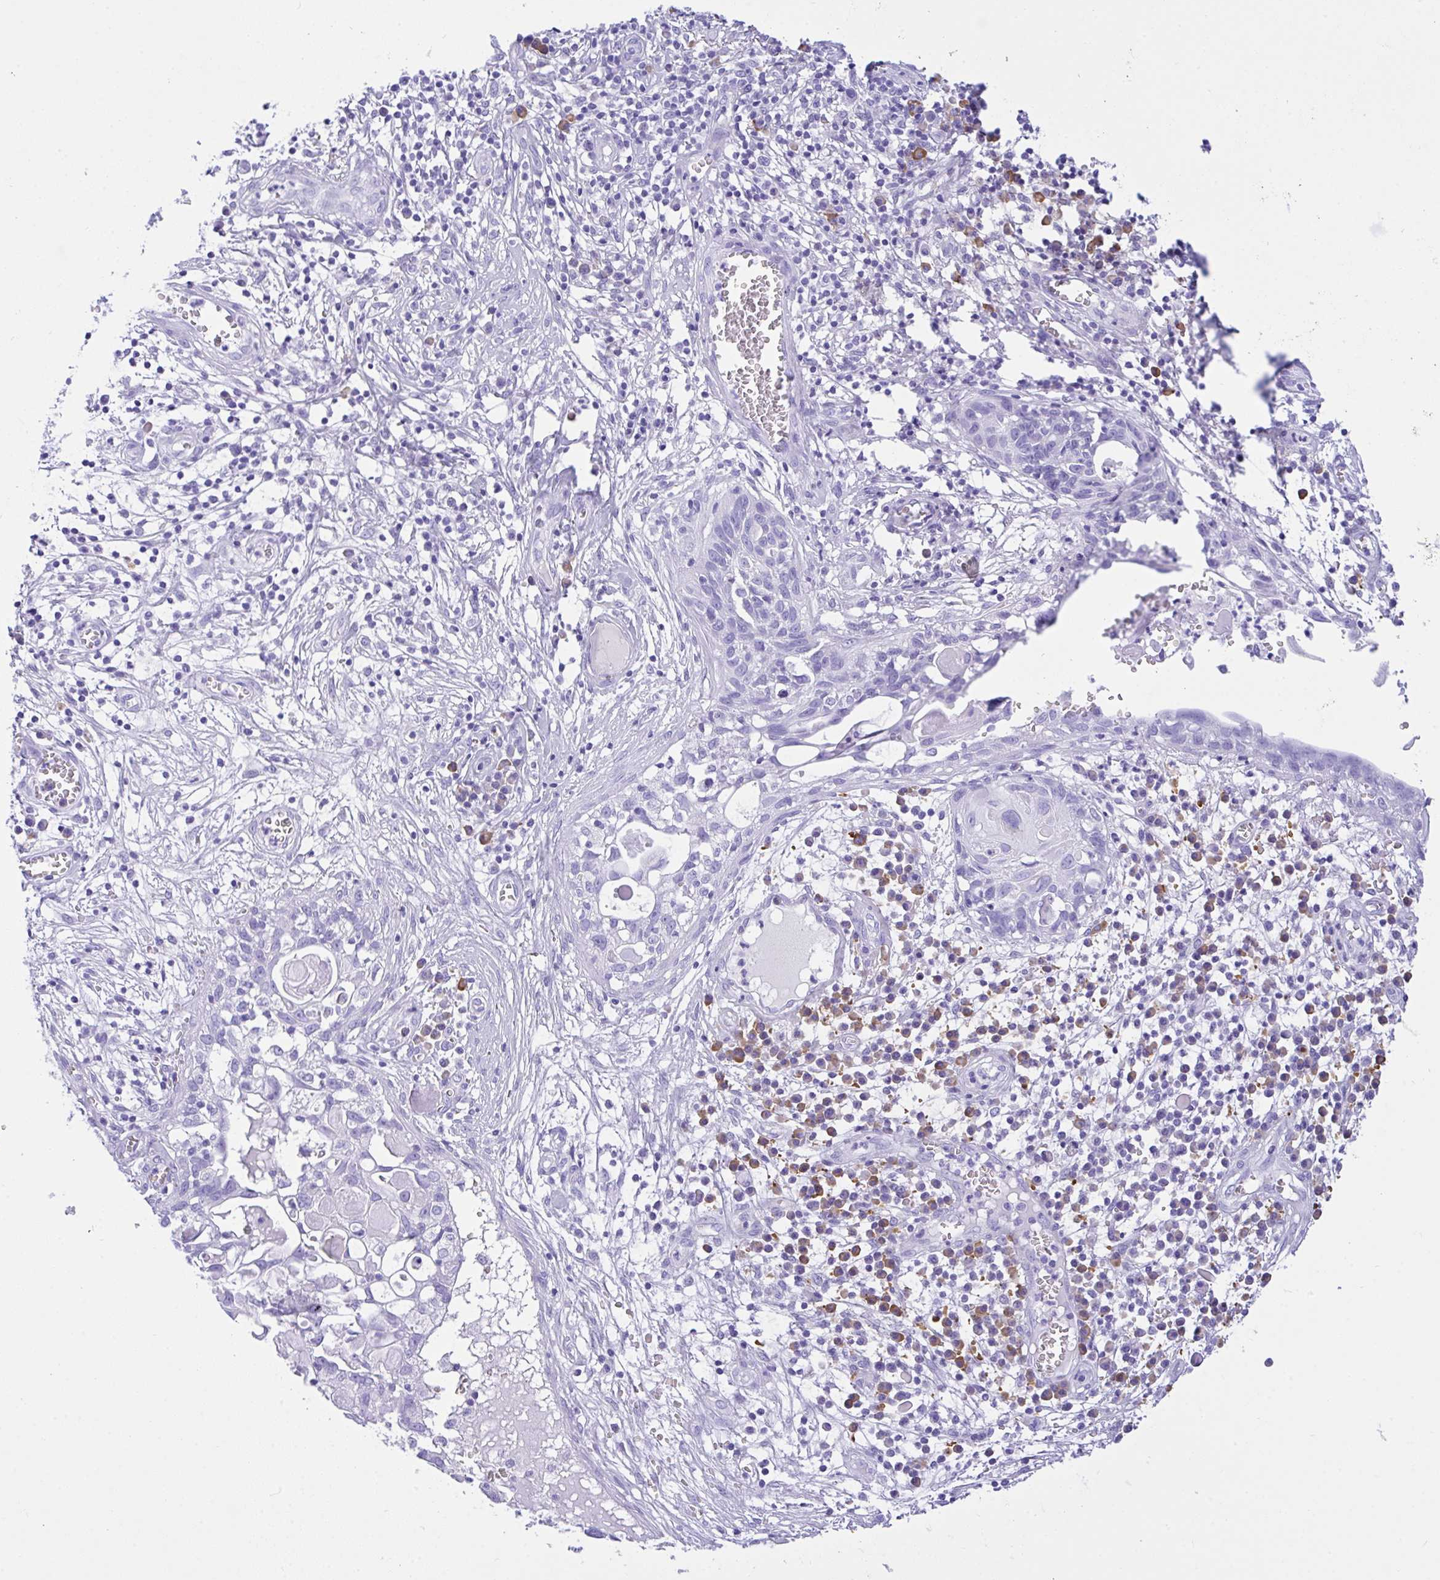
{"staining": {"intensity": "negative", "quantity": "none", "location": "none"}, "tissue": "skin cancer", "cell_type": "Tumor cells", "image_type": "cancer", "snomed": [{"axis": "morphology", "description": "Squamous cell carcinoma, NOS"}, {"axis": "topography", "description": "Skin"}, {"axis": "topography", "description": "Vulva"}], "caption": "Skin squamous cell carcinoma stained for a protein using IHC reveals no staining tumor cells.", "gene": "BEST4", "patient": {"sex": "female", "age": 83}}